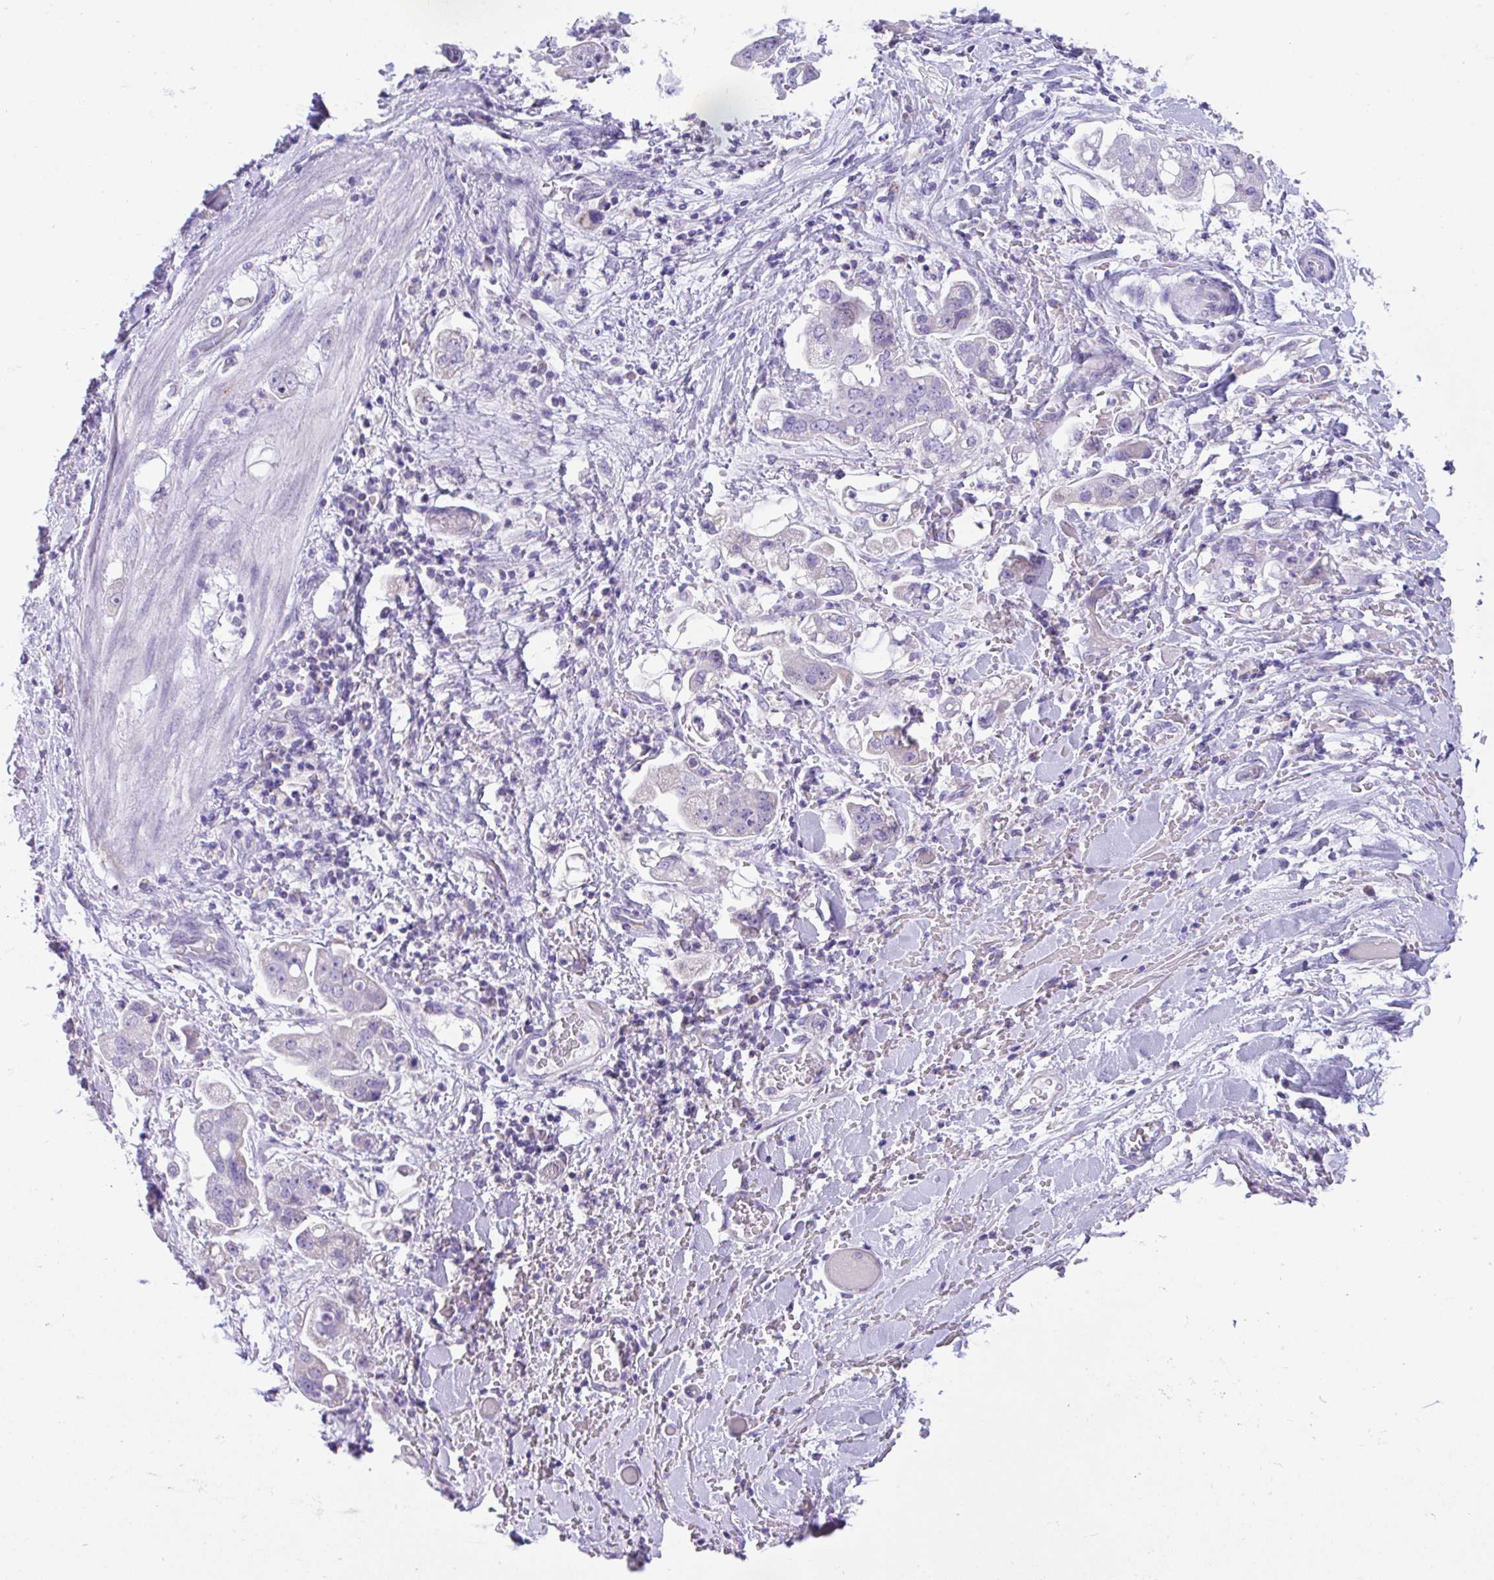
{"staining": {"intensity": "negative", "quantity": "none", "location": "none"}, "tissue": "stomach cancer", "cell_type": "Tumor cells", "image_type": "cancer", "snomed": [{"axis": "morphology", "description": "Adenocarcinoma, NOS"}, {"axis": "topography", "description": "Stomach"}], "caption": "Adenocarcinoma (stomach) was stained to show a protein in brown. There is no significant staining in tumor cells.", "gene": "NLRP8", "patient": {"sex": "male", "age": 62}}